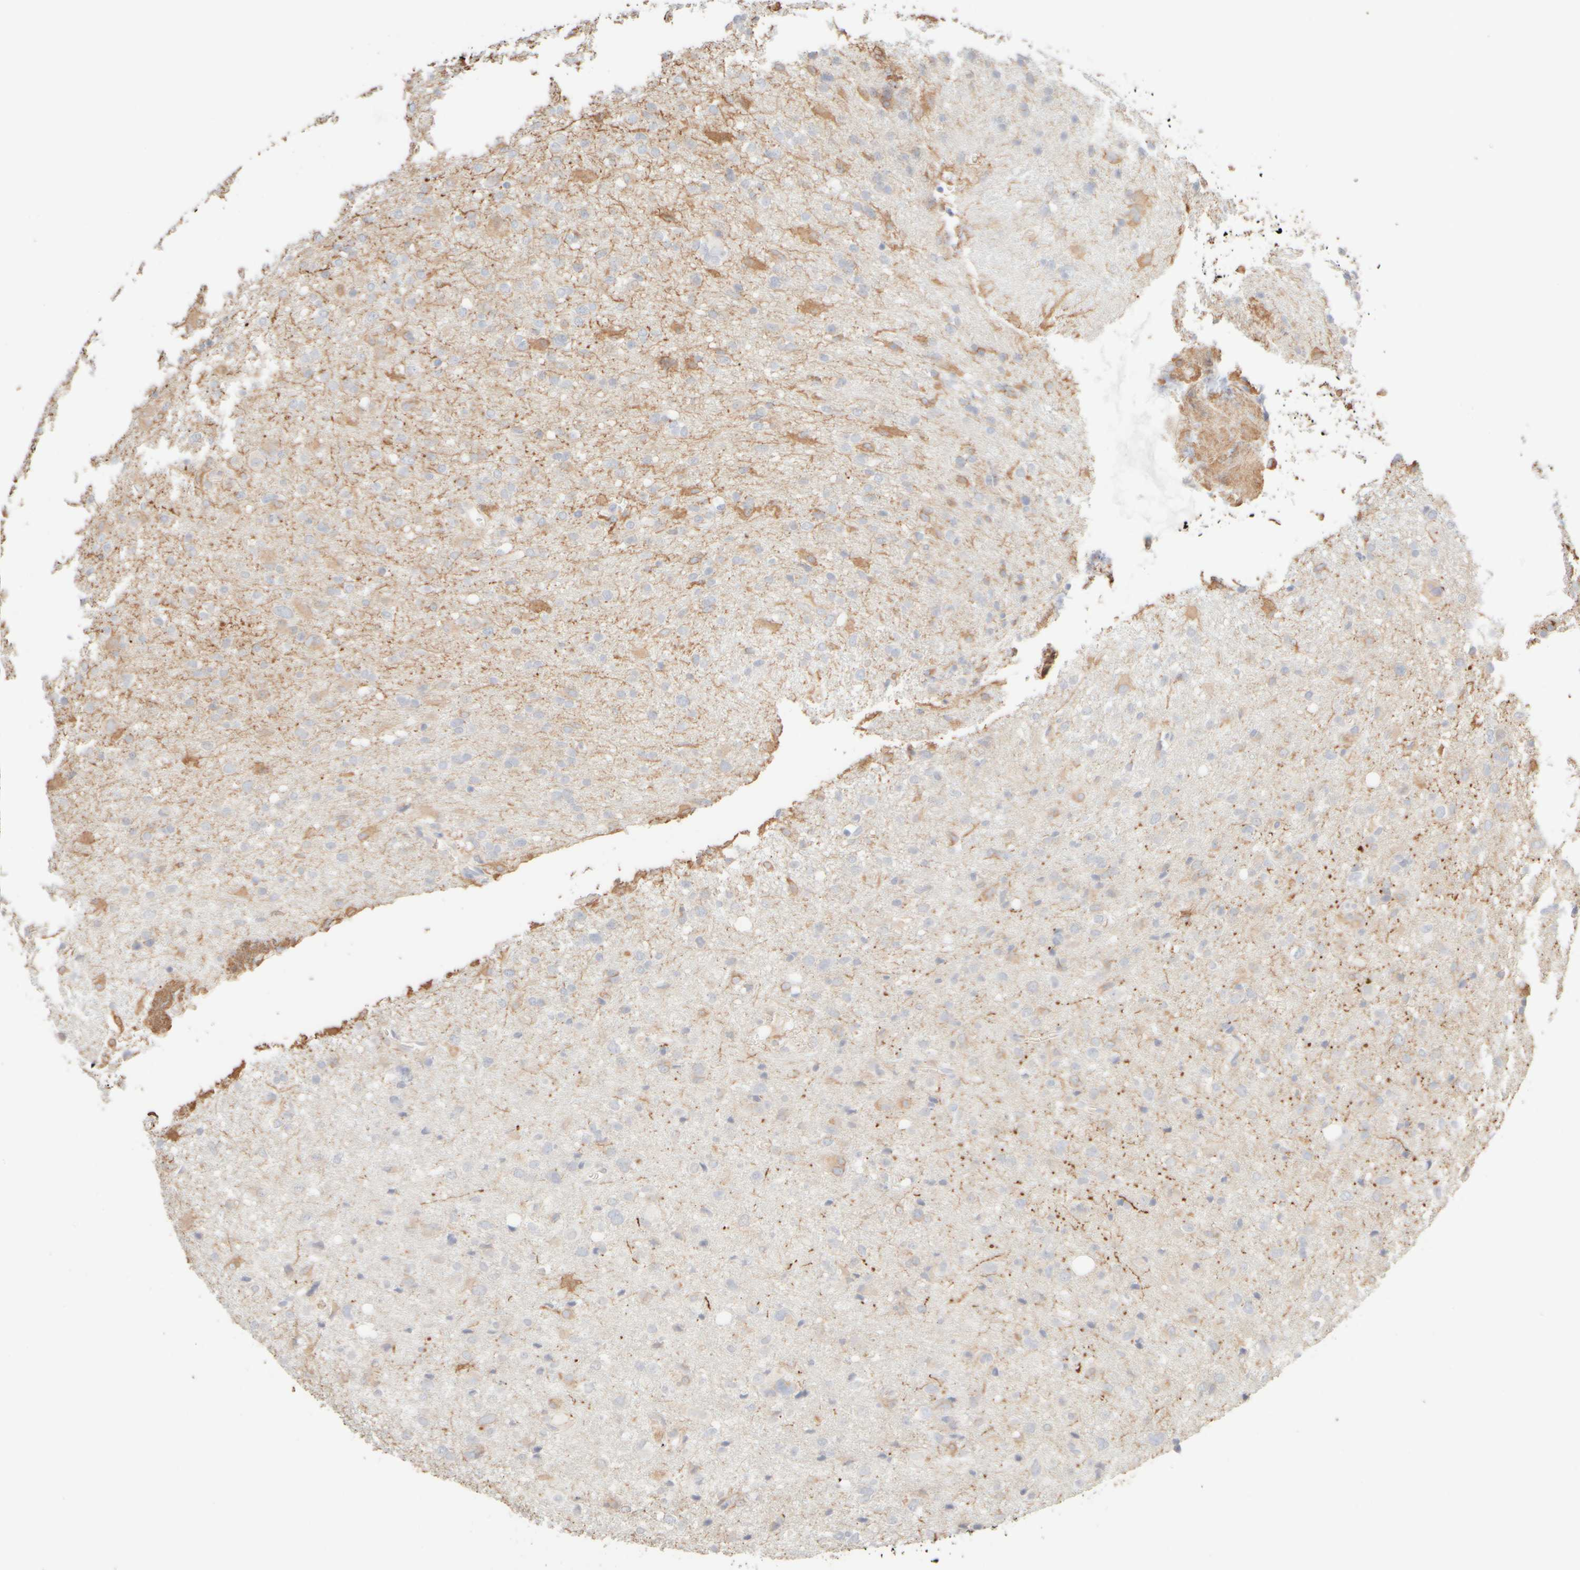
{"staining": {"intensity": "moderate", "quantity": "<25%", "location": "cytoplasmic/membranous"}, "tissue": "glioma", "cell_type": "Tumor cells", "image_type": "cancer", "snomed": [{"axis": "morphology", "description": "Glioma, malignant, High grade"}, {"axis": "topography", "description": "Brain"}], "caption": "Human glioma stained with a protein marker demonstrates moderate staining in tumor cells.", "gene": "KRT15", "patient": {"sex": "female", "age": 57}}